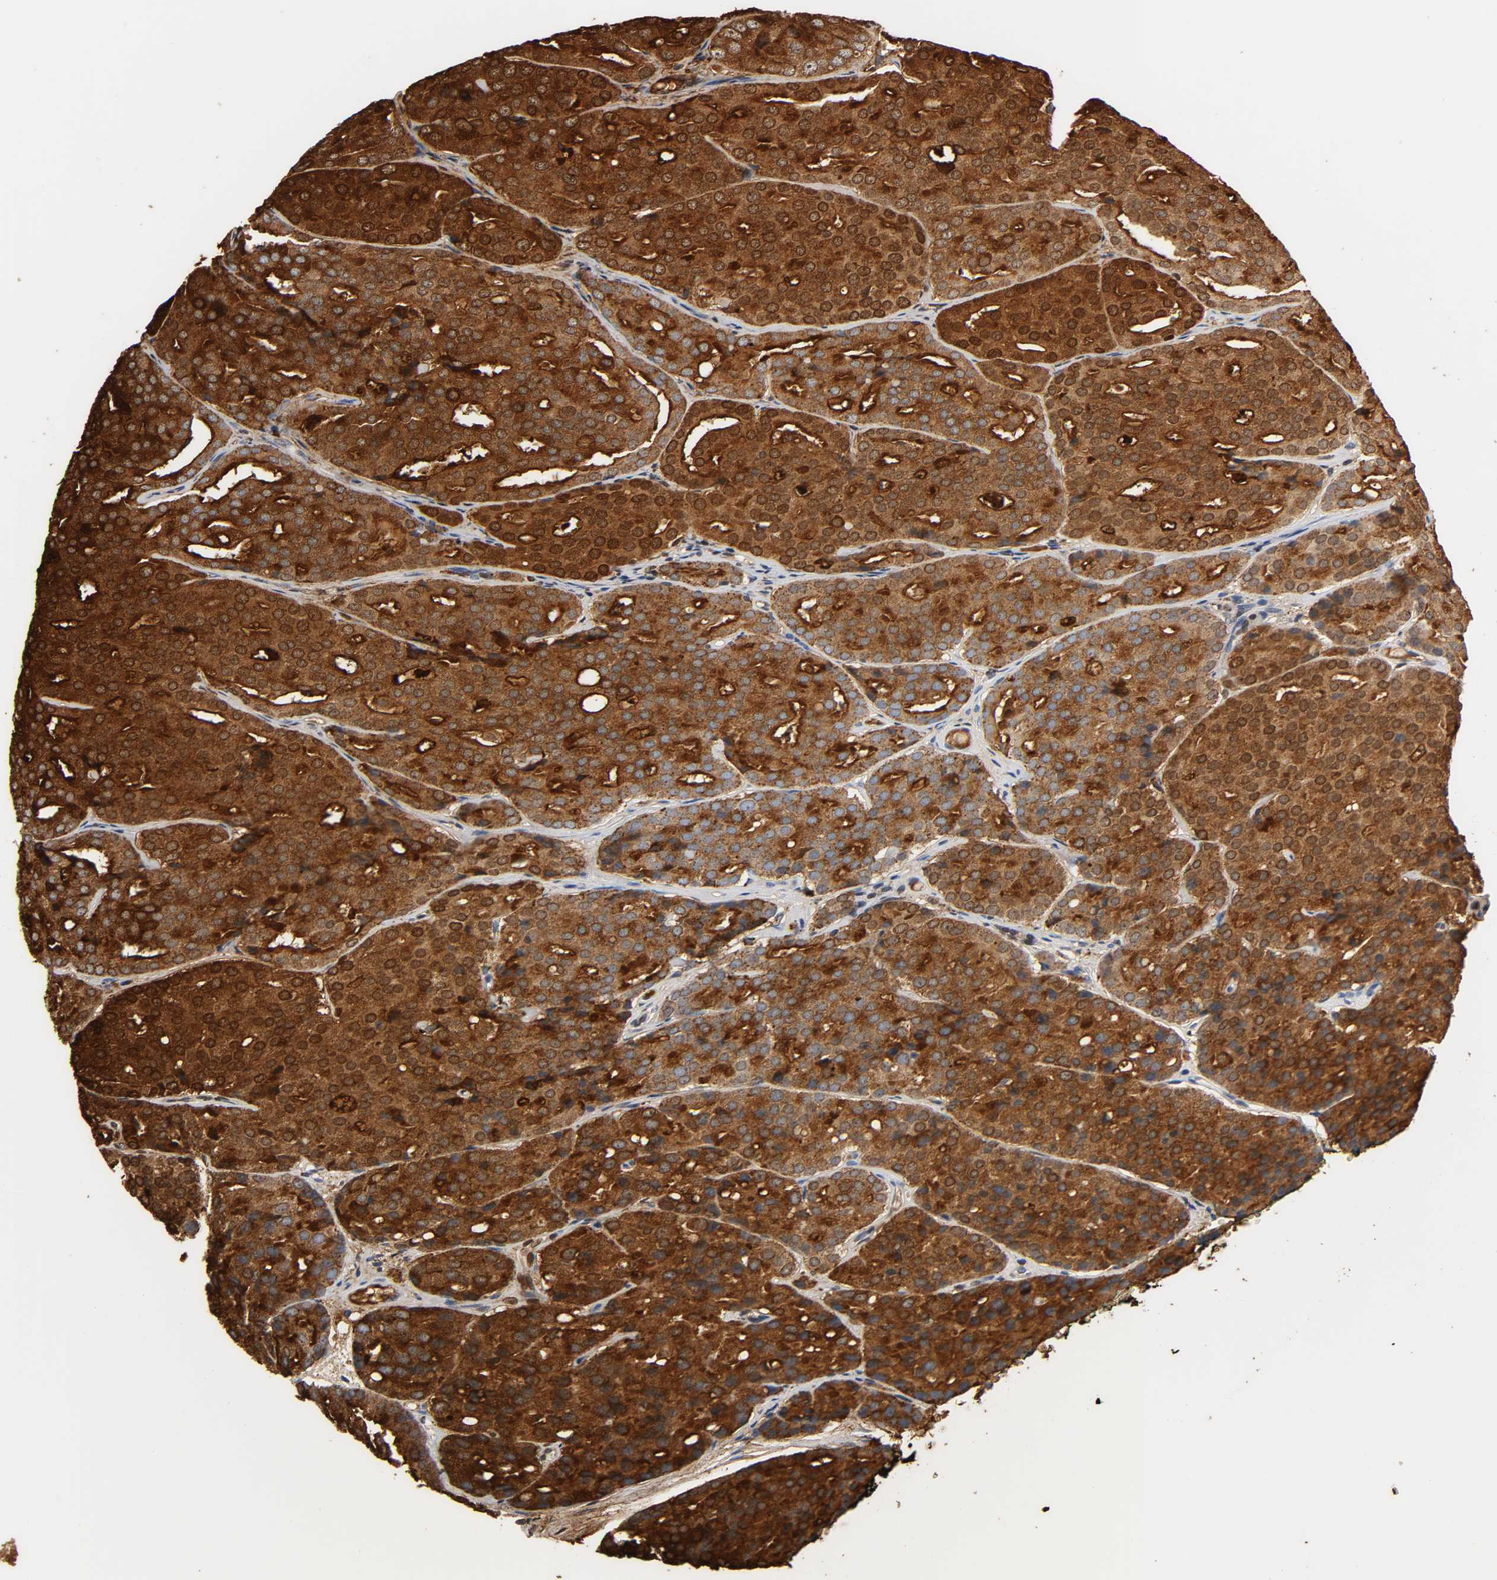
{"staining": {"intensity": "strong", "quantity": ">75%", "location": "cytoplasmic/membranous,nuclear"}, "tissue": "prostate cancer", "cell_type": "Tumor cells", "image_type": "cancer", "snomed": [{"axis": "morphology", "description": "Adenocarcinoma, High grade"}, {"axis": "topography", "description": "Prostate"}], "caption": "The micrograph shows staining of prostate adenocarcinoma (high-grade), revealing strong cytoplasmic/membranous and nuclear protein expression (brown color) within tumor cells.", "gene": "ACP3", "patient": {"sex": "male", "age": 64}}